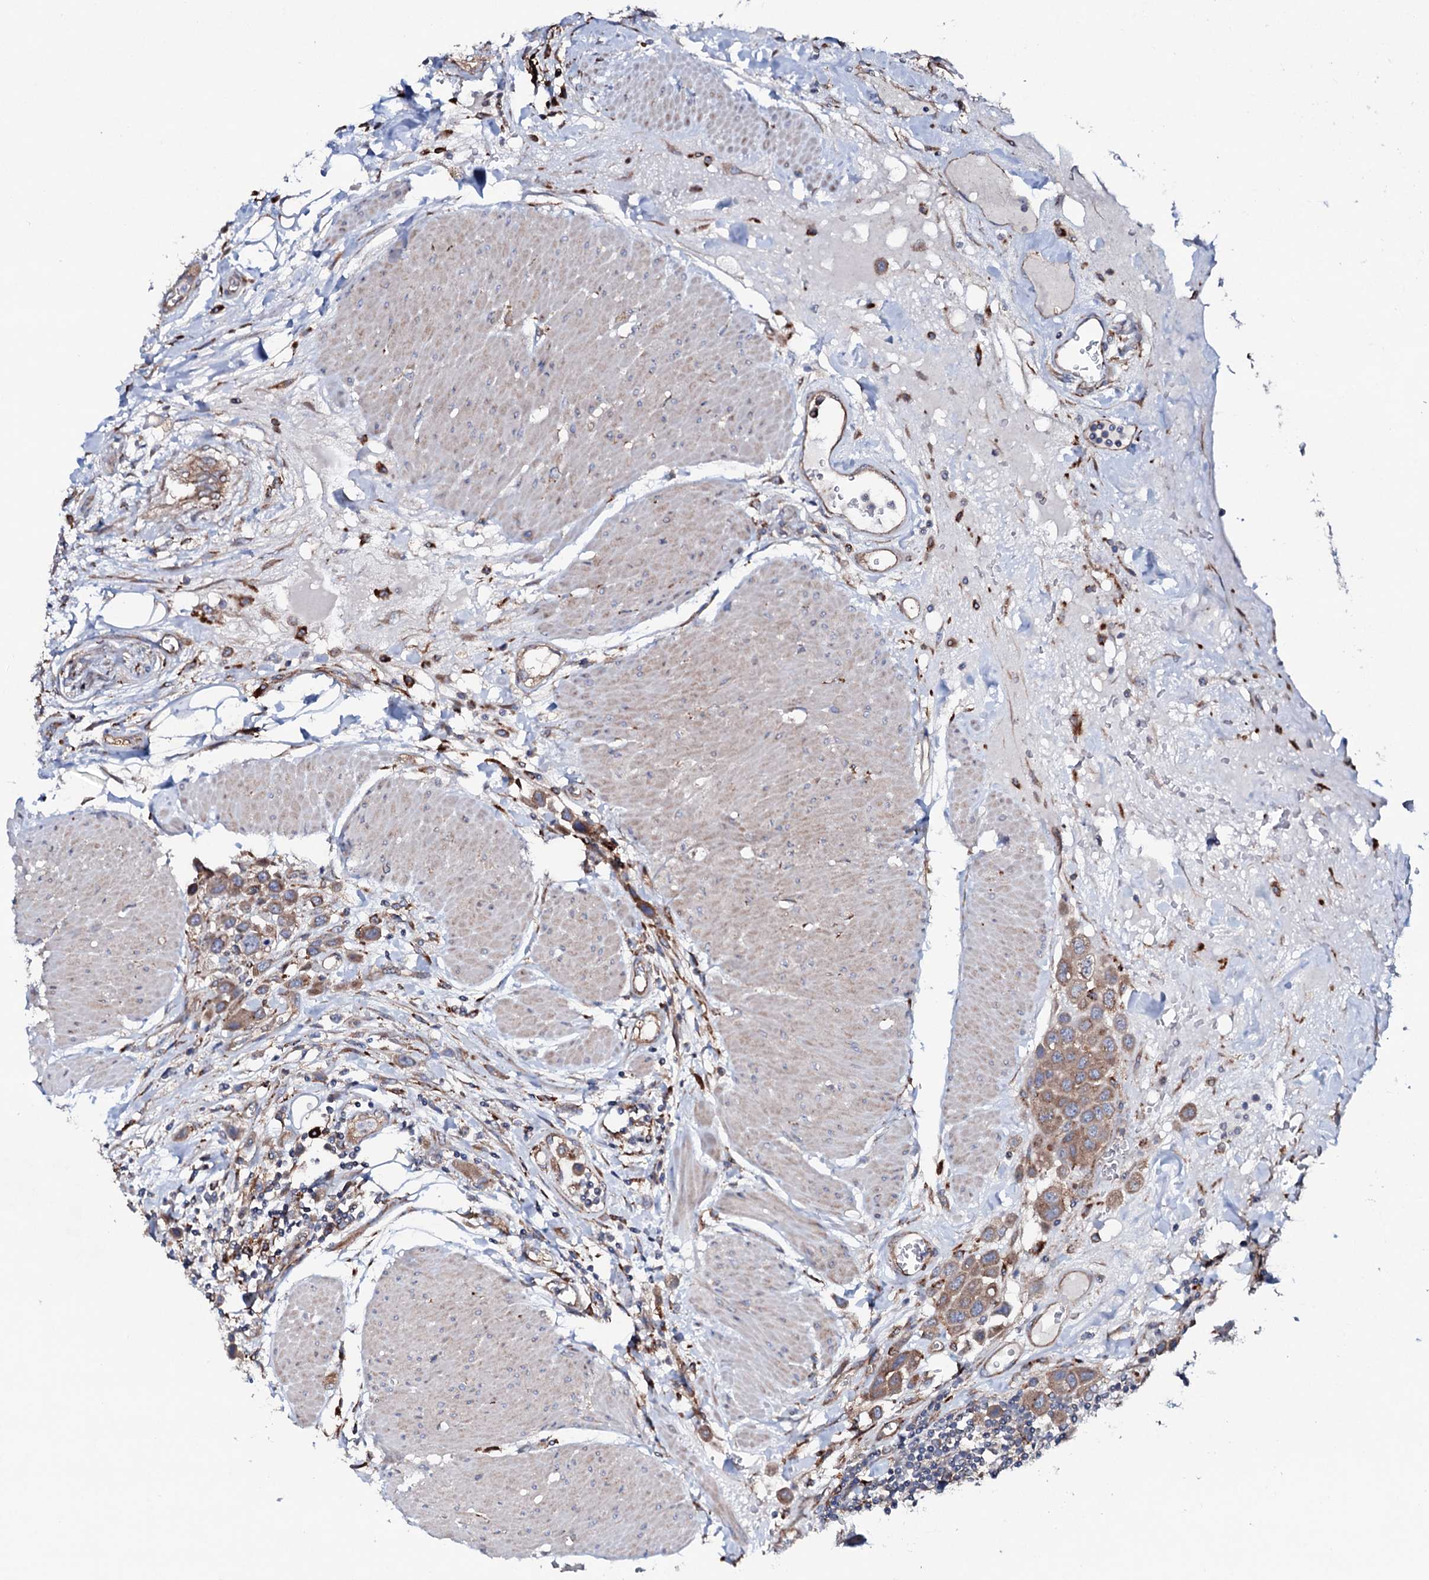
{"staining": {"intensity": "moderate", "quantity": ">75%", "location": "cytoplasmic/membranous"}, "tissue": "urothelial cancer", "cell_type": "Tumor cells", "image_type": "cancer", "snomed": [{"axis": "morphology", "description": "Urothelial carcinoma, High grade"}, {"axis": "topography", "description": "Urinary bladder"}], "caption": "Immunohistochemistry image of neoplastic tissue: high-grade urothelial carcinoma stained using immunohistochemistry (IHC) shows medium levels of moderate protein expression localized specifically in the cytoplasmic/membranous of tumor cells, appearing as a cytoplasmic/membranous brown color.", "gene": "P2RX4", "patient": {"sex": "male", "age": 50}}